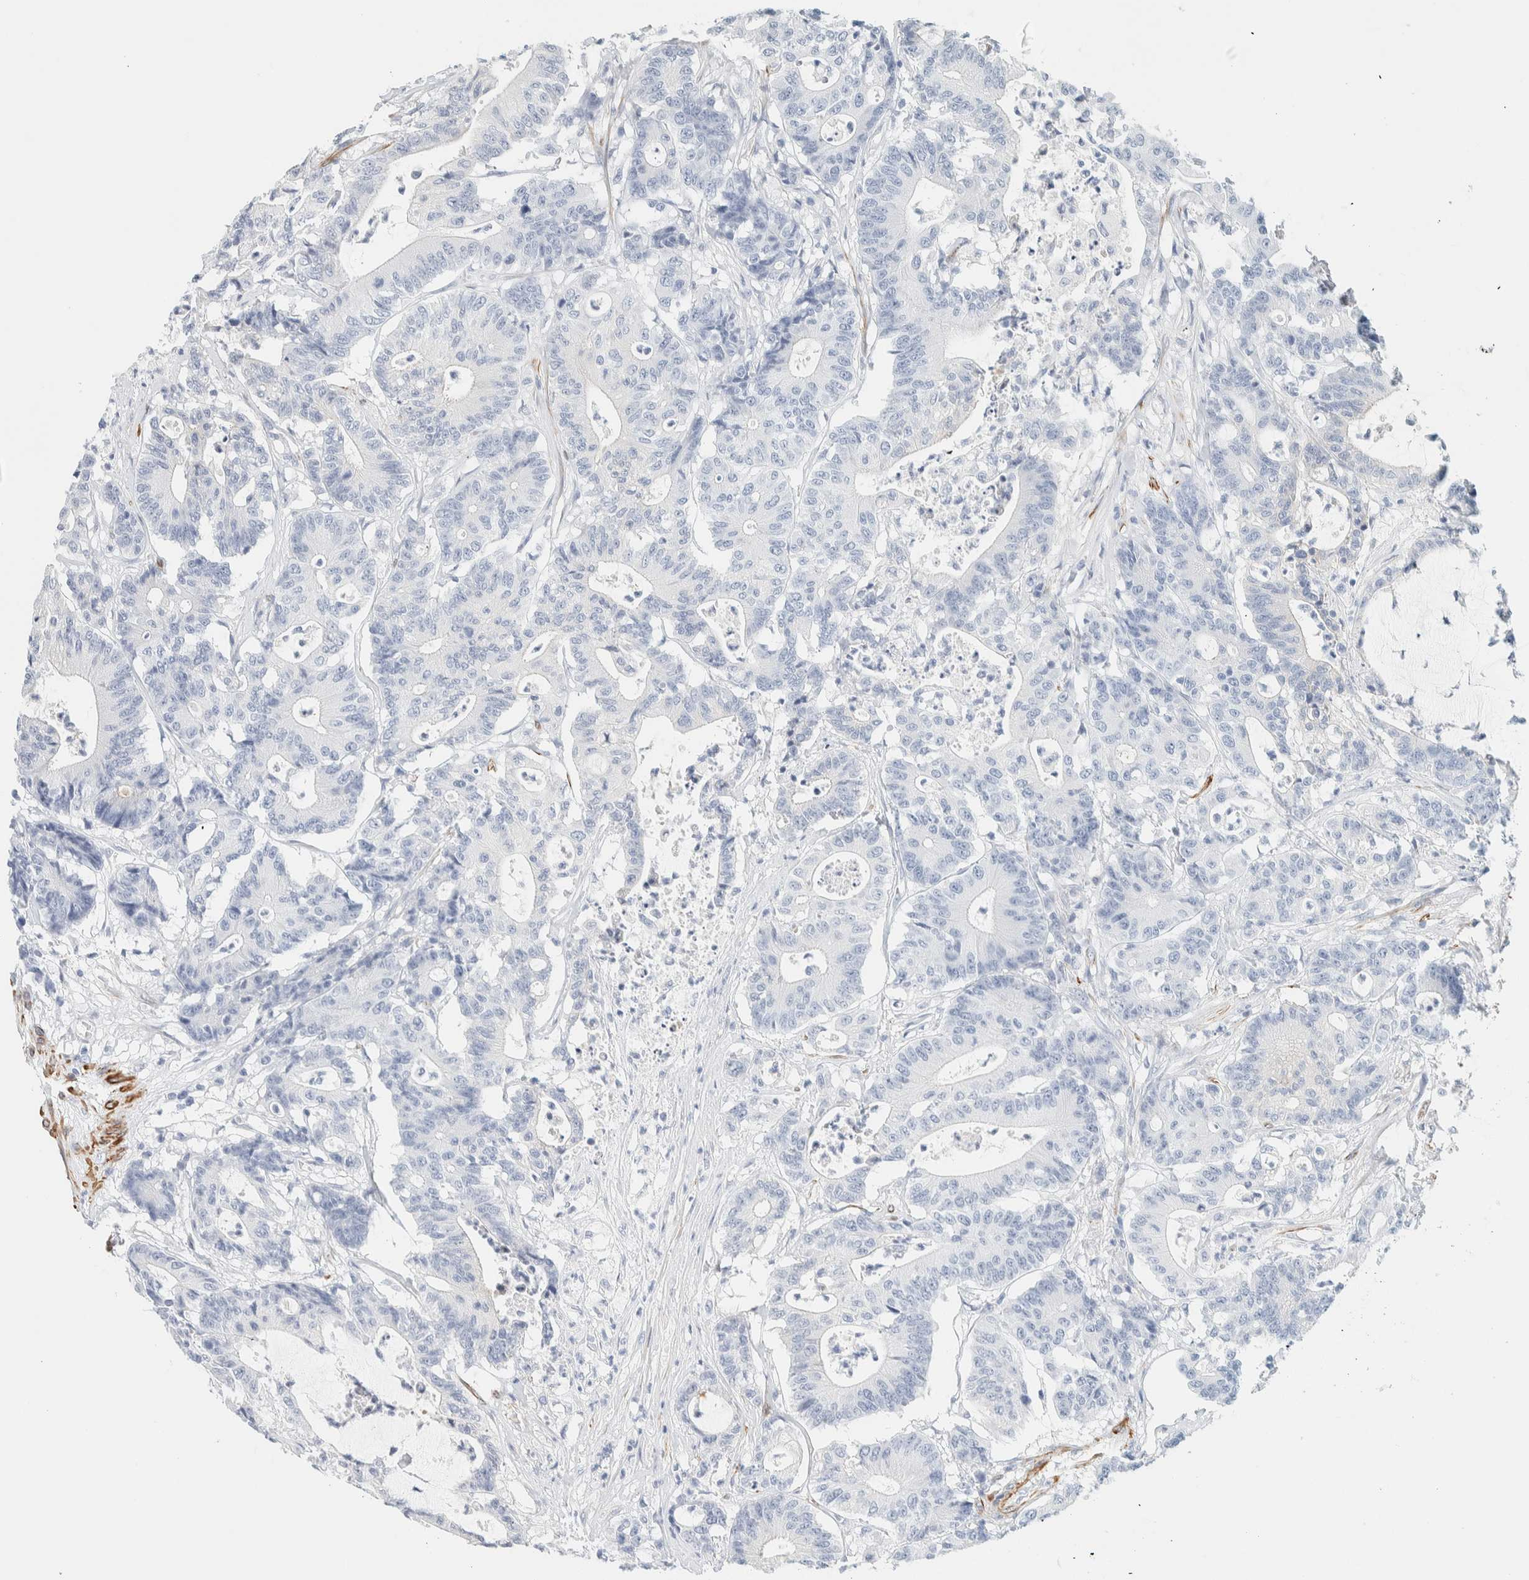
{"staining": {"intensity": "negative", "quantity": "none", "location": "none"}, "tissue": "colorectal cancer", "cell_type": "Tumor cells", "image_type": "cancer", "snomed": [{"axis": "morphology", "description": "Adenocarcinoma, NOS"}, {"axis": "topography", "description": "Colon"}], "caption": "Tumor cells show no significant expression in colorectal cancer (adenocarcinoma).", "gene": "AFMID", "patient": {"sex": "female", "age": 84}}